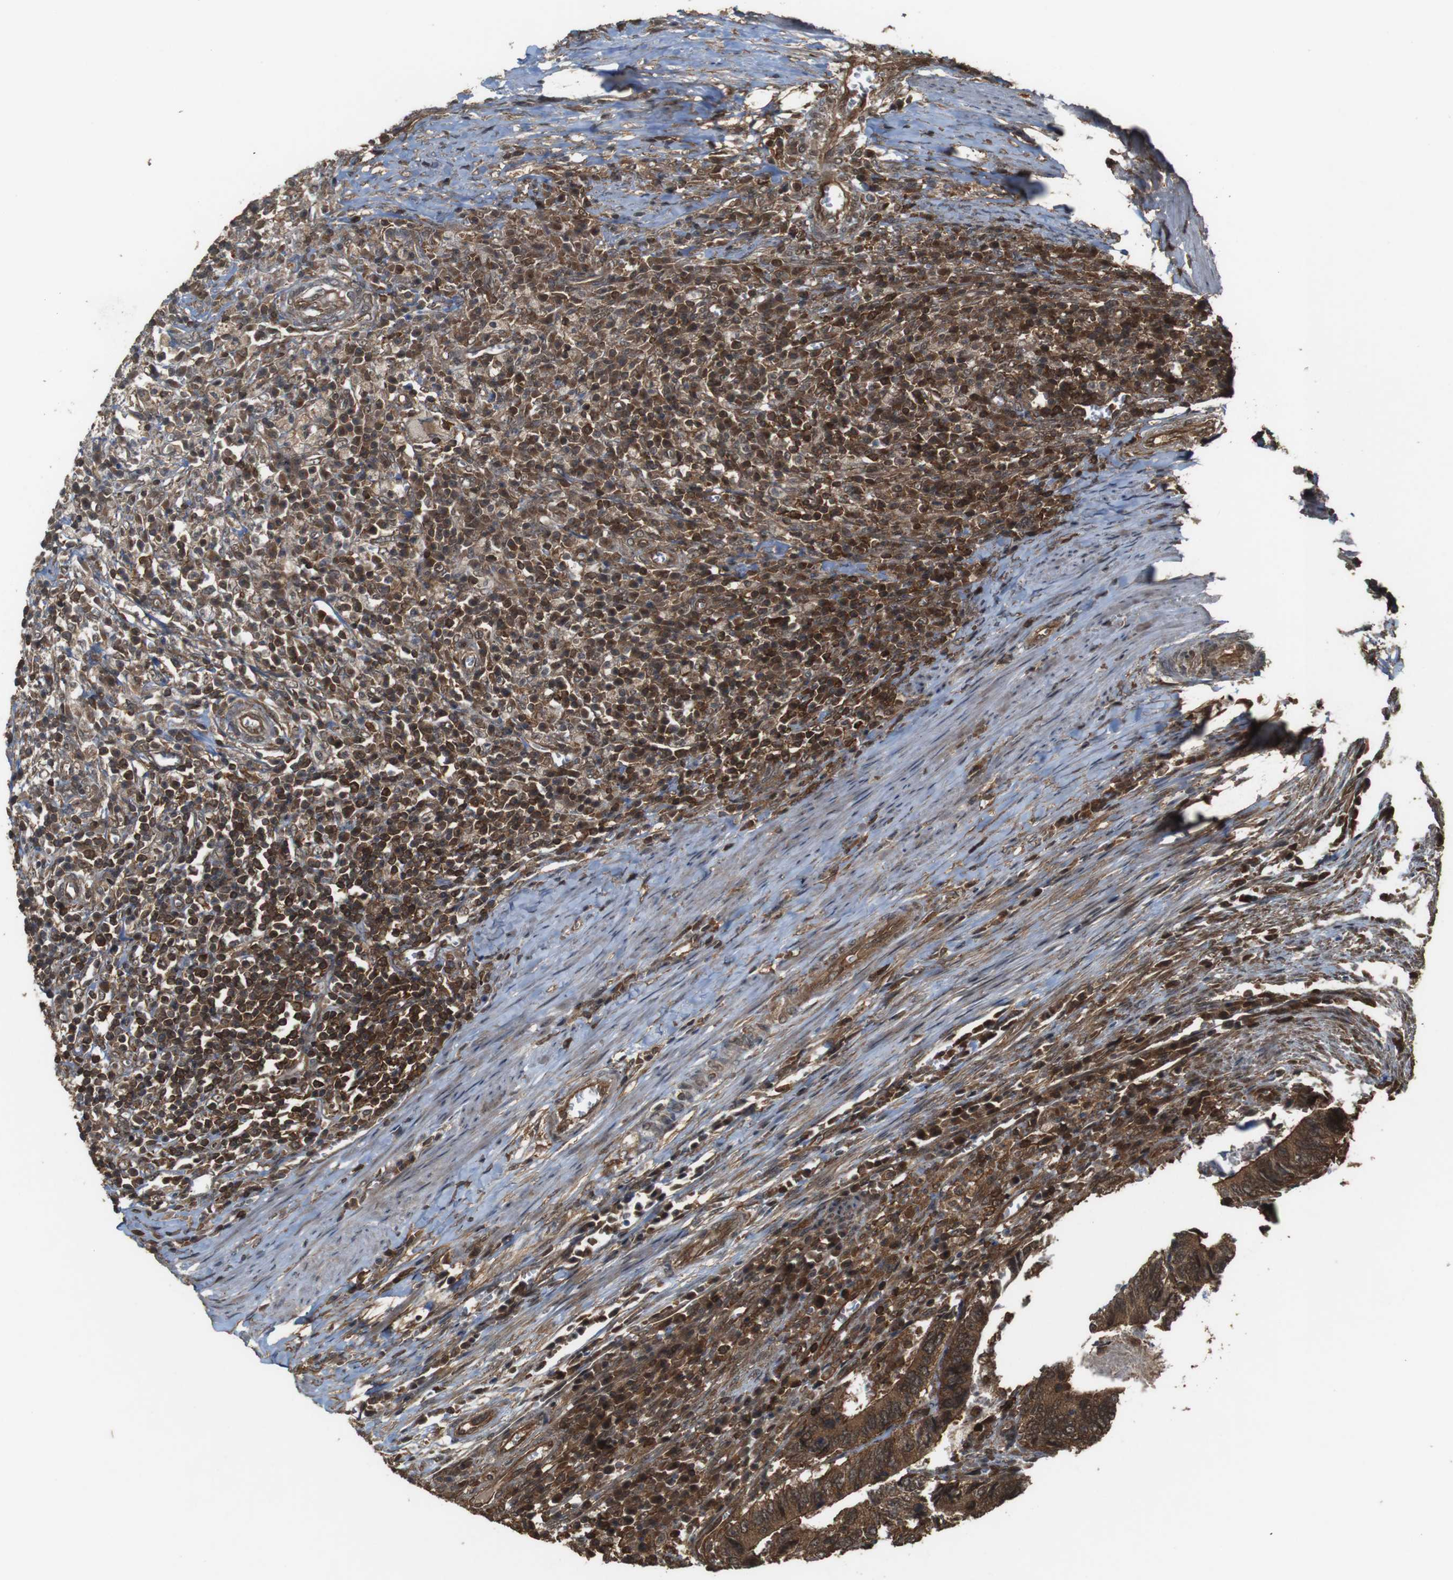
{"staining": {"intensity": "strong", "quantity": ">75%", "location": "cytoplasmic/membranous"}, "tissue": "colorectal cancer", "cell_type": "Tumor cells", "image_type": "cancer", "snomed": [{"axis": "morphology", "description": "Adenocarcinoma, NOS"}, {"axis": "topography", "description": "Colon"}], "caption": "Protein staining of colorectal cancer (adenocarcinoma) tissue shows strong cytoplasmic/membranous staining in approximately >75% of tumor cells. Immunohistochemistry (ihc) stains the protein of interest in brown and the nuclei are stained blue.", "gene": "BAG4", "patient": {"sex": "male", "age": 72}}